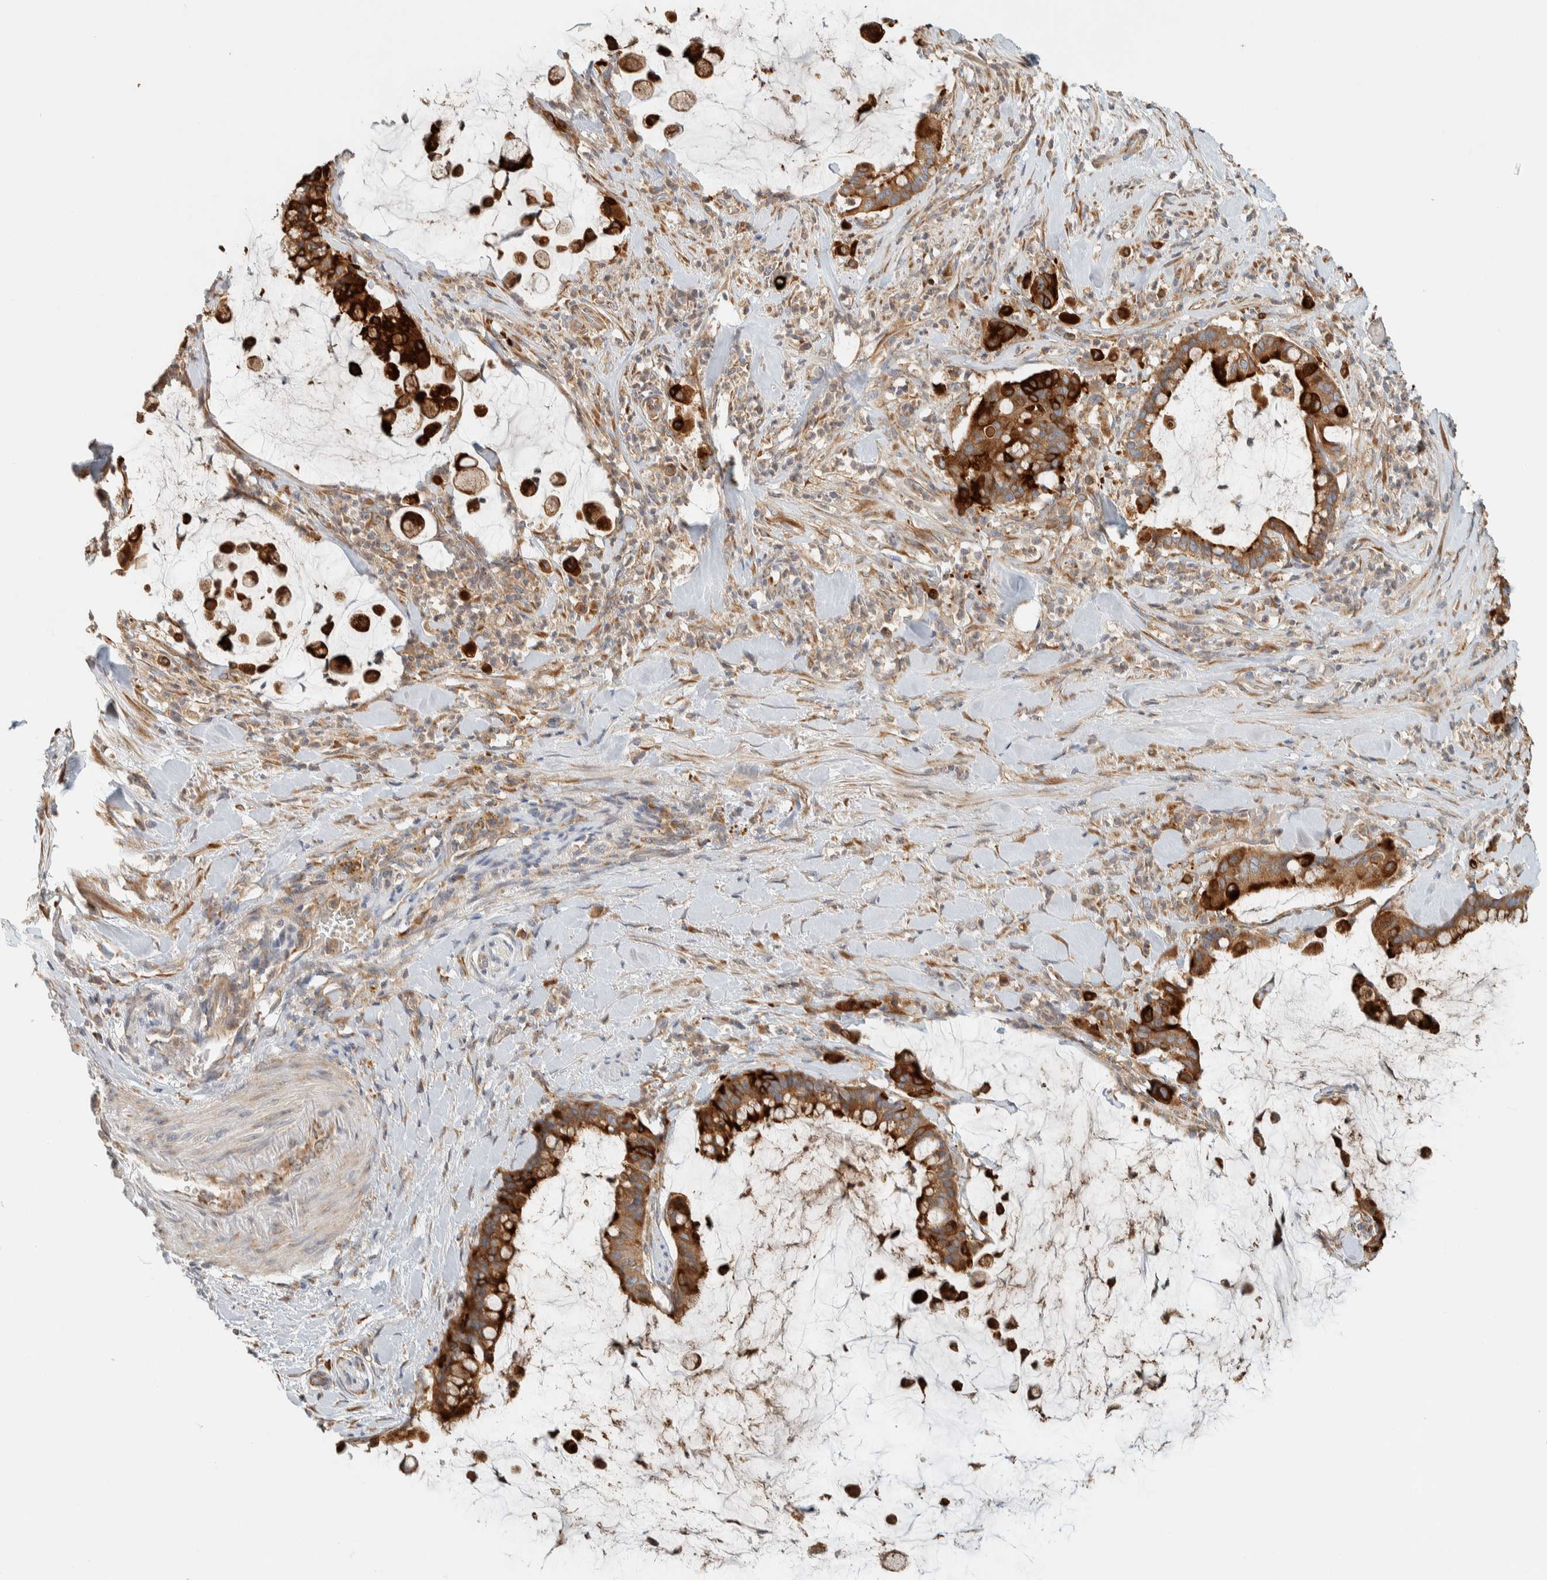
{"staining": {"intensity": "strong", "quantity": ">75%", "location": "cytoplasmic/membranous"}, "tissue": "pancreatic cancer", "cell_type": "Tumor cells", "image_type": "cancer", "snomed": [{"axis": "morphology", "description": "Adenocarcinoma, NOS"}, {"axis": "topography", "description": "Pancreas"}], "caption": "High-magnification brightfield microscopy of pancreatic cancer stained with DAB (brown) and counterstained with hematoxylin (blue). tumor cells exhibit strong cytoplasmic/membranous positivity is seen in about>75% of cells. The staining was performed using DAB, with brown indicating positive protein expression. Nuclei are stained blue with hematoxylin.", "gene": "RAB11FIP1", "patient": {"sex": "male", "age": 41}}